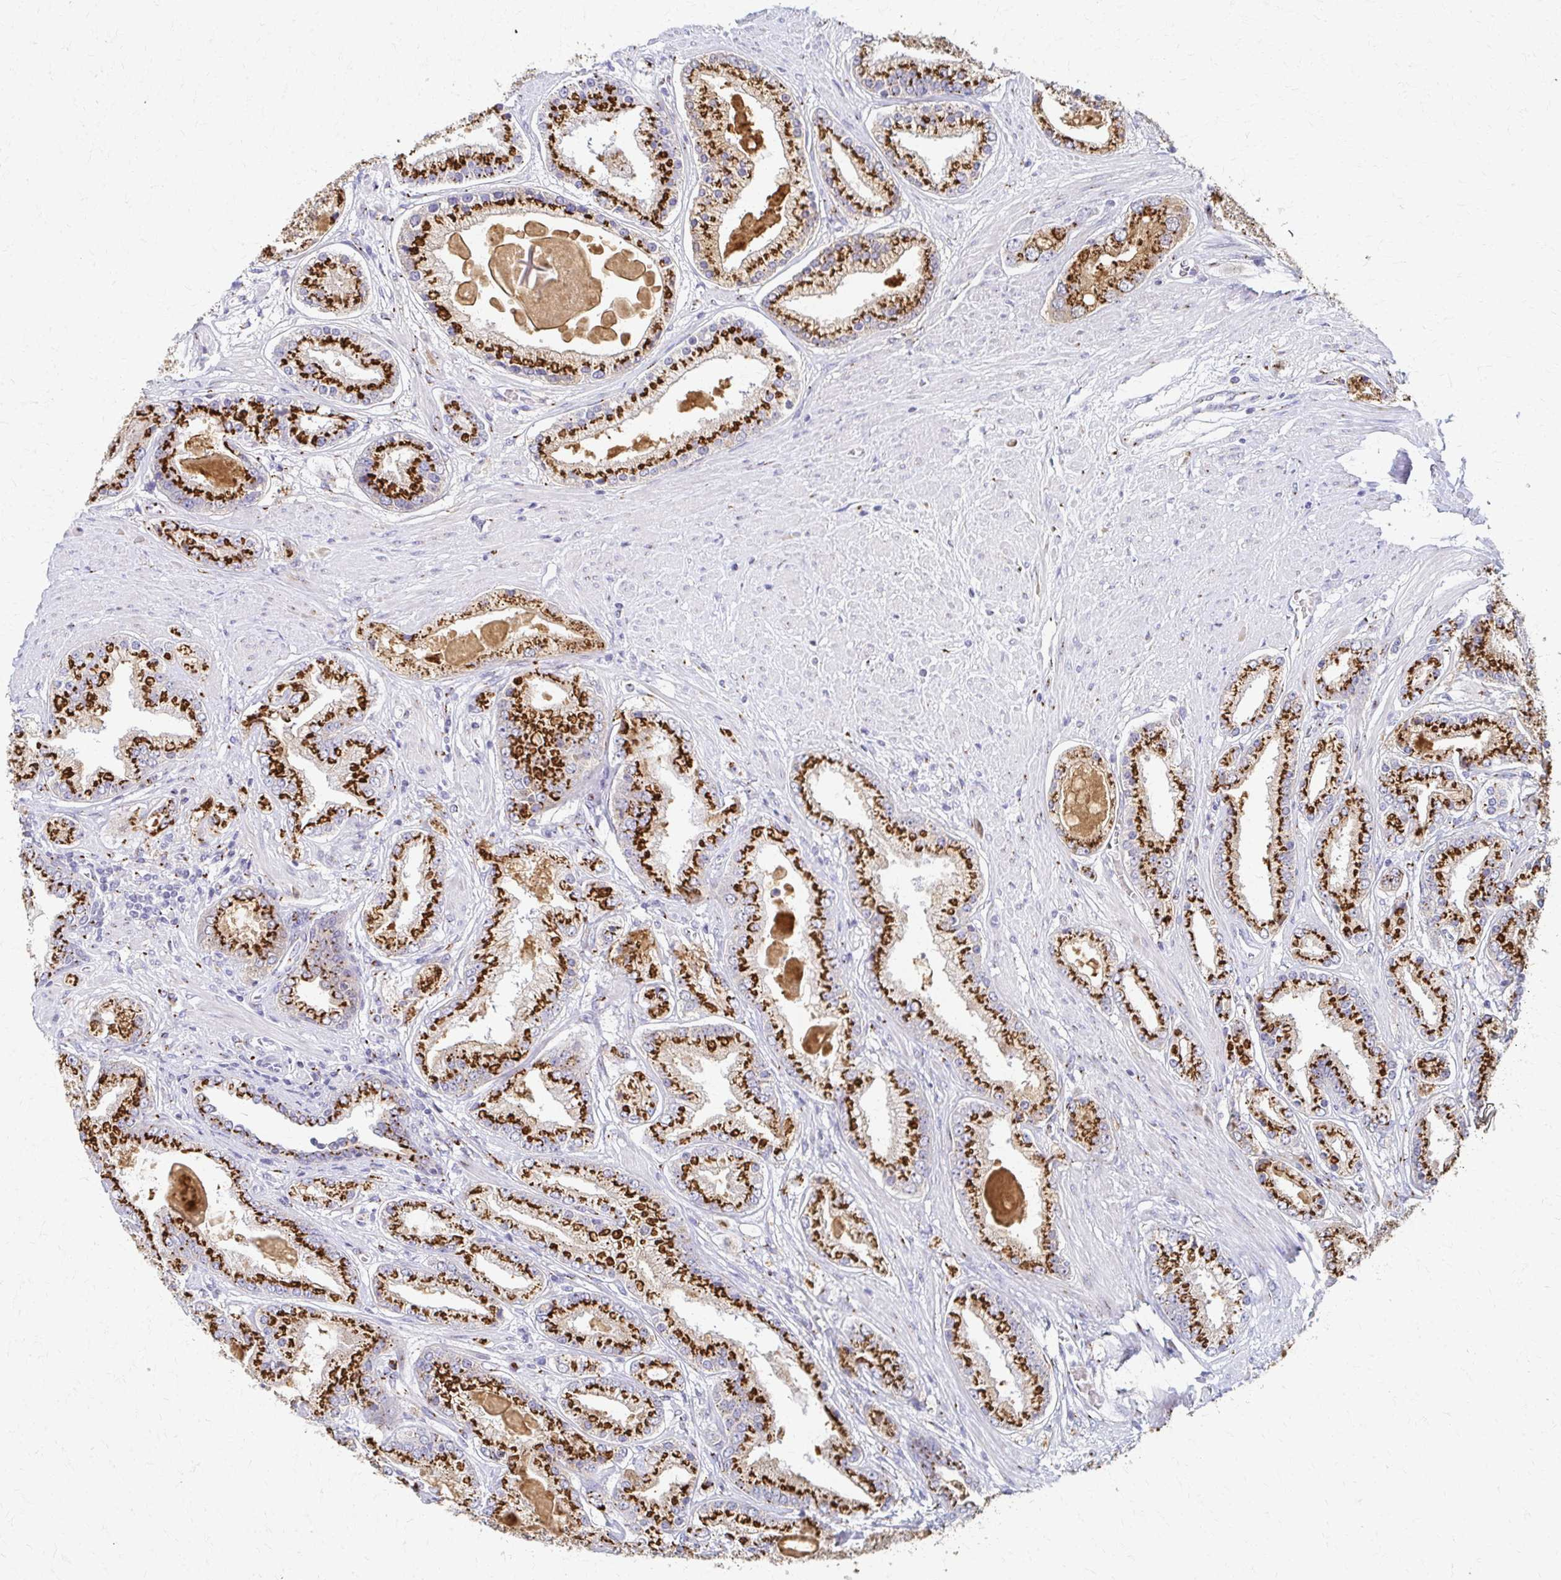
{"staining": {"intensity": "strong", "quantity": ">75%", "location": "cytoplasmic/membranous"}, "tissue": "prostate cancer", "cell_type": "Tumor cells", "image_type": "cancer", "snomed": [{"axis": "morphology", "description": "Adenocarcinoma, High grade"}, {"axis": "topography", "description": "Prostate"}], "caption": "Strong cytoplasmic/membranous positivity is seen in approximately >75% of tumor cells in prostate adenocarcinoma (high-grade).", "gene": "TM9SF1", "patient": {"sex": "male", "age": 67}}